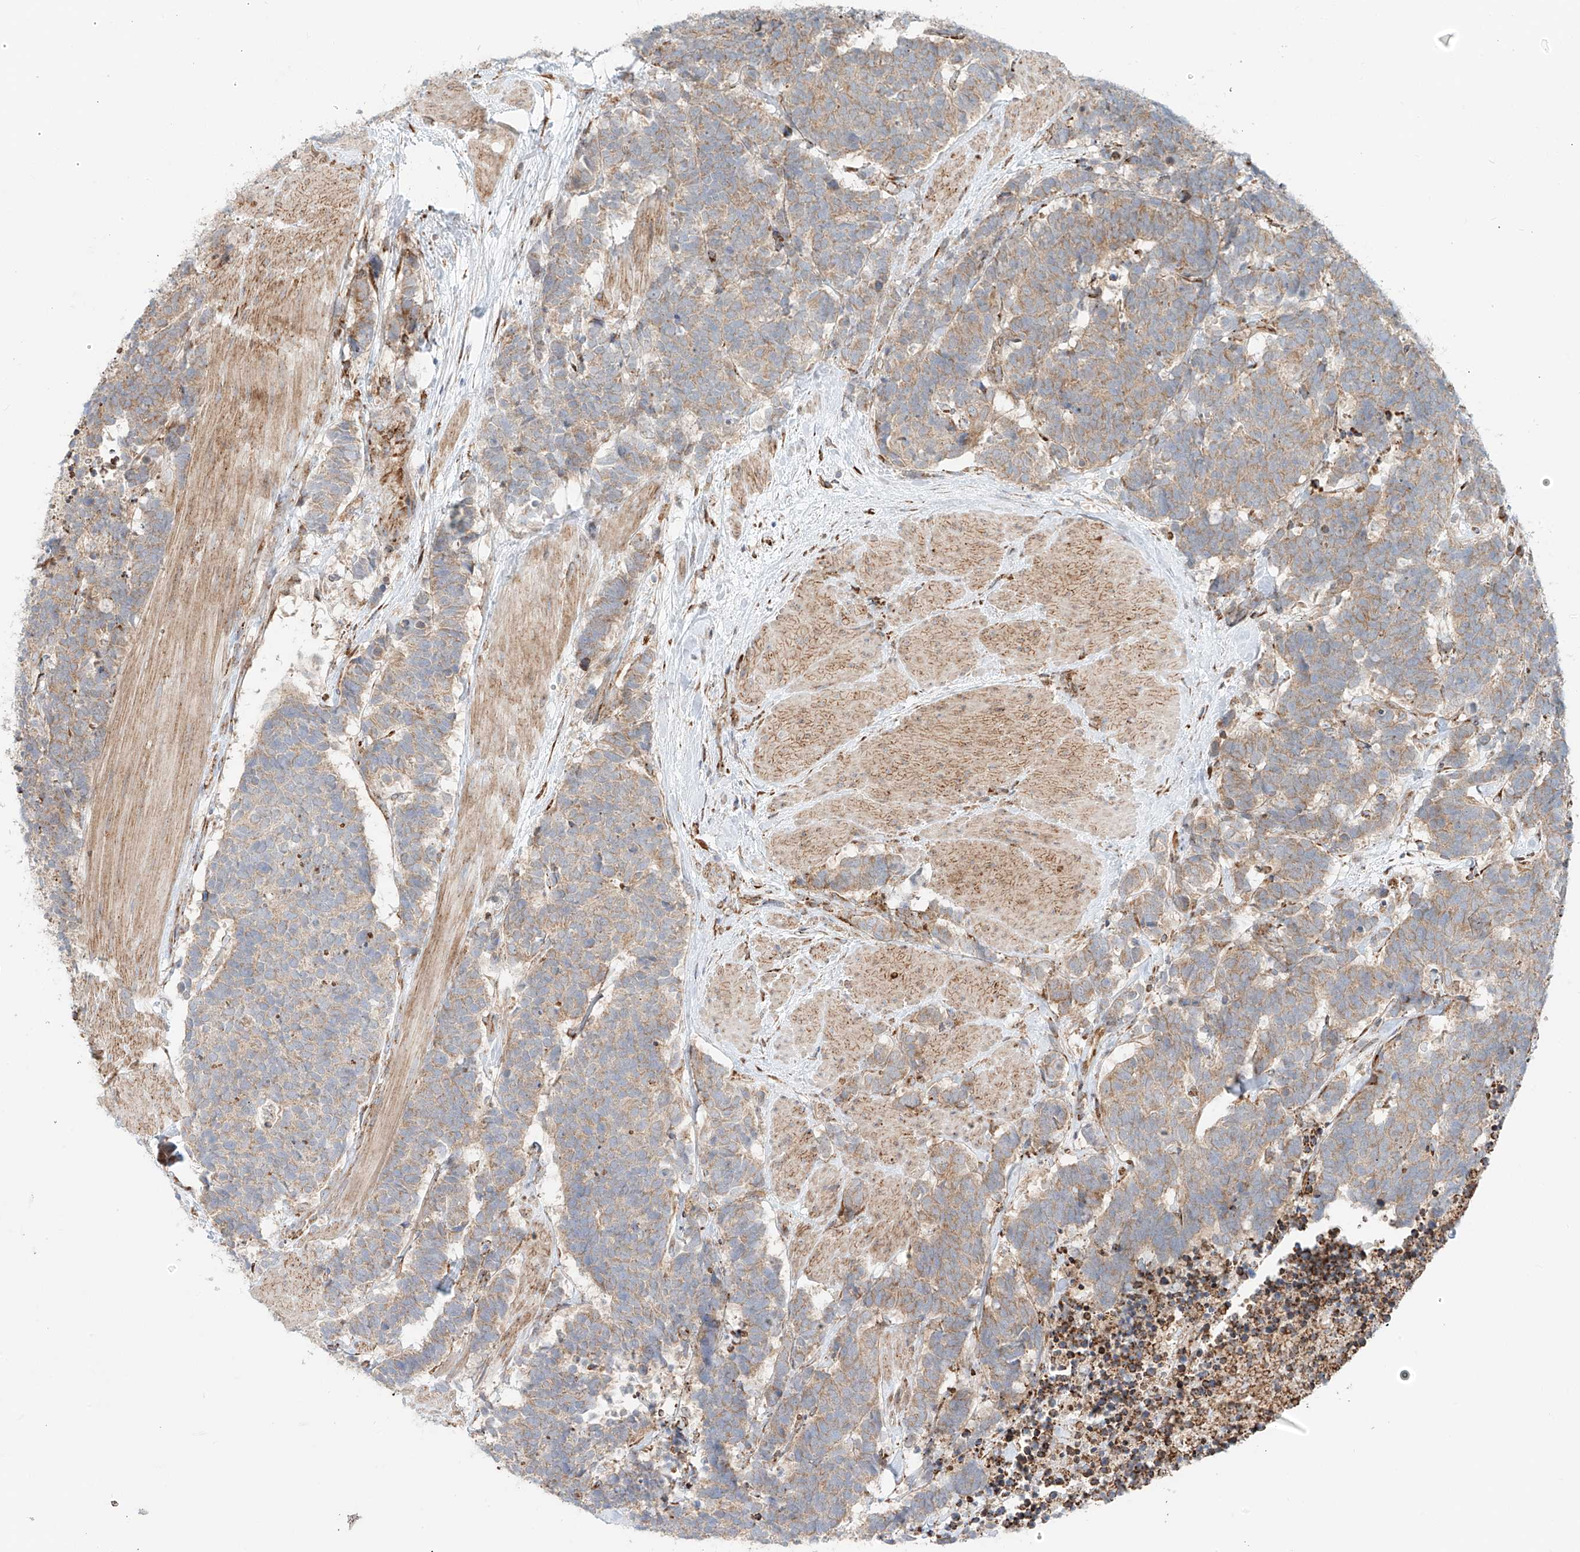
{"staining": {"intensity": "weak", "quantity": ">75%", "location": "cytoplasmic/membranous"}, "tissue": "carcinoid", "cell_type": "Tumor cells", "image_type": "cancer", "snomed": [{"axis": "morphology", "description": "Carcinoma, NOS"}, {"axis": "morphology", "description": "Carcinoid, malignant, NOS"}, {"axis": "topography", "description": "Urinary bladder"}], "caption": "Carcinoid stained with DAB immunohistochemistry reveals low levels of weak cytoplasmic/membranous expression in about >75% of tumor cells.", "gene": "EIPR1", "patient": {"sex": "male", "age": 57}}